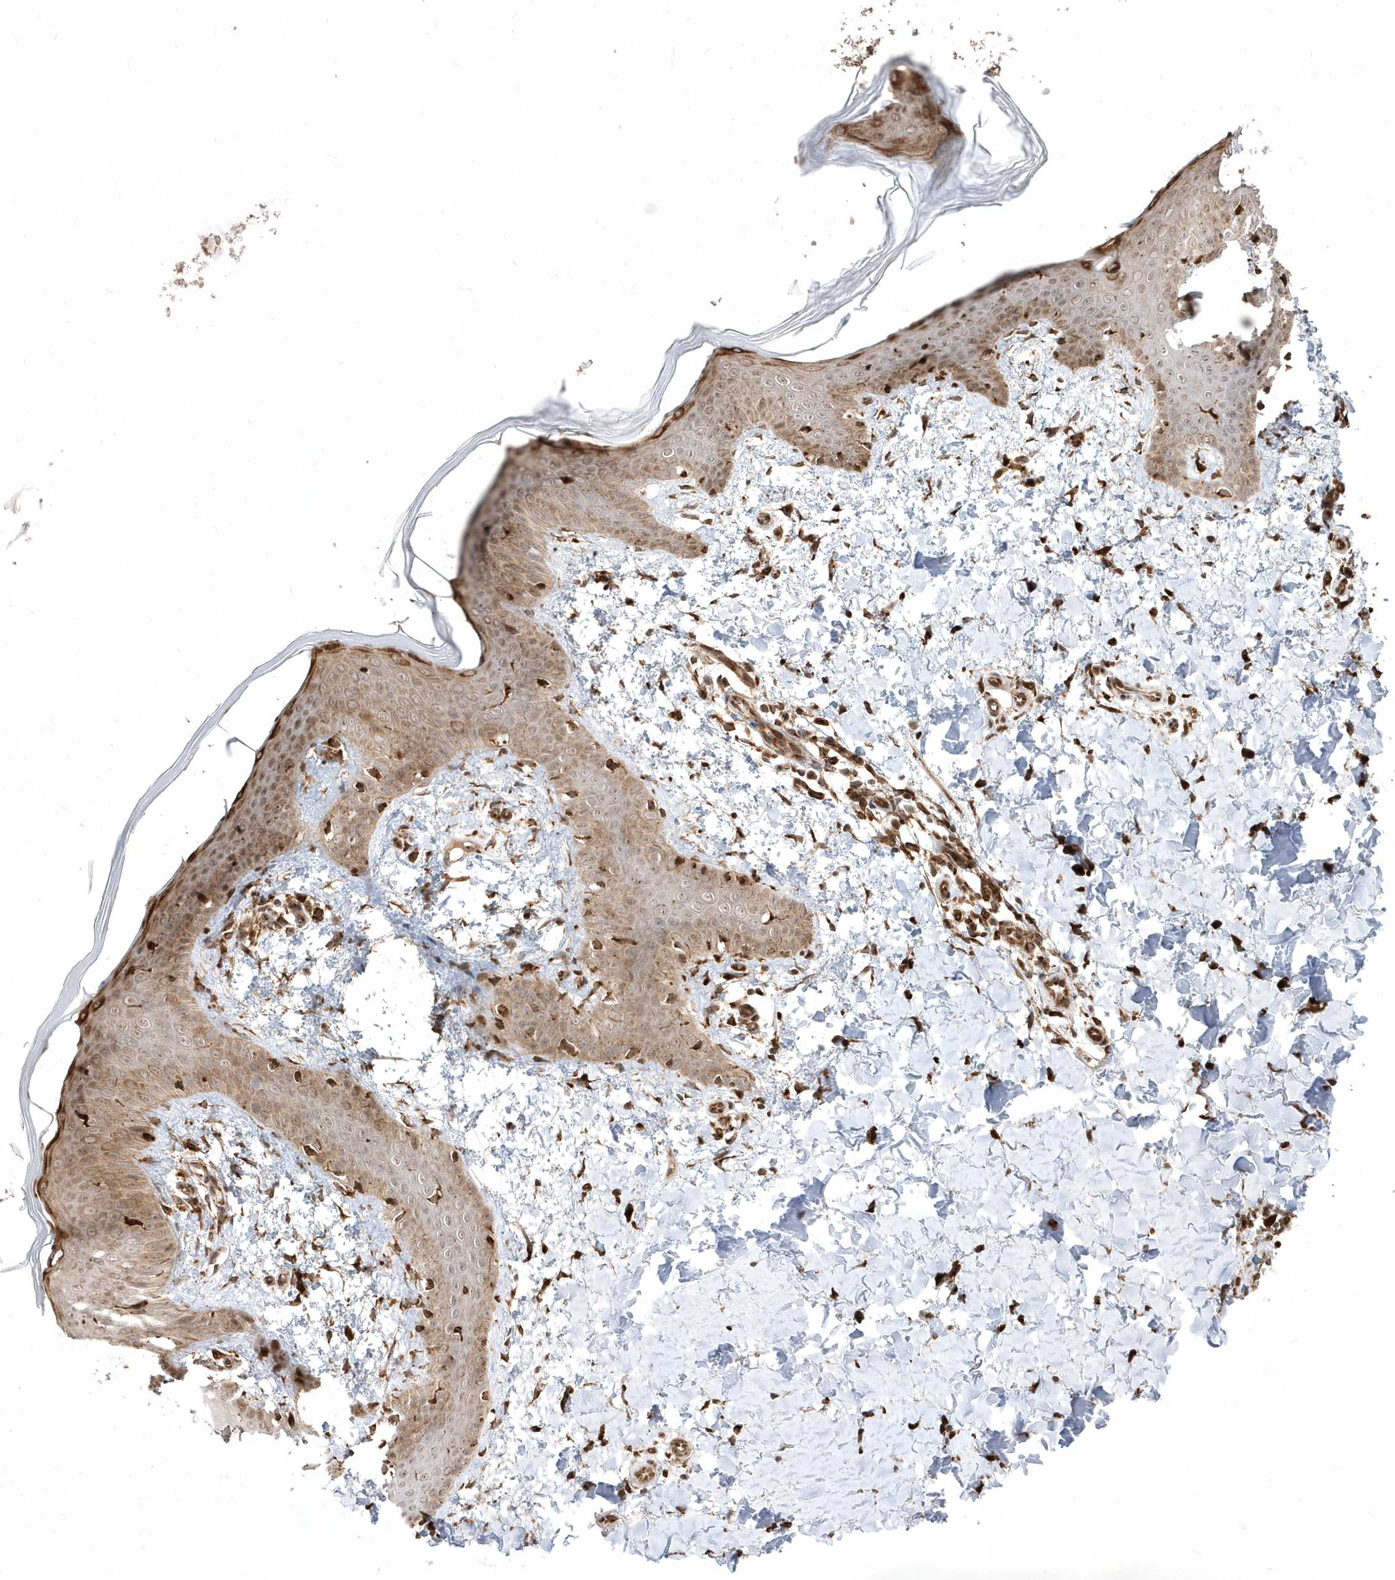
{"staining": {"intensity": "strong", "quantity": ">75%", "location": "cytoplasmic/membranous"}, "tissue": "skin", "cell_type": "Fibroblasts", "image_type": "normal", "snomed": [{"axis": "morphology", "description": "Normal tissue, NOS"}, {"axis": "topography", "description": "Skin"}], "caption": "Immunohistochemical staining of unremarkable skin reveals >75% levels of strong cytoplasmic/membranous protein staining in approximately >75% of fibroblasts. (IHC, brightfield microscopy, high magnification).", "gene": "EPC2", "patient": {"sex": "male", "age": 36}}